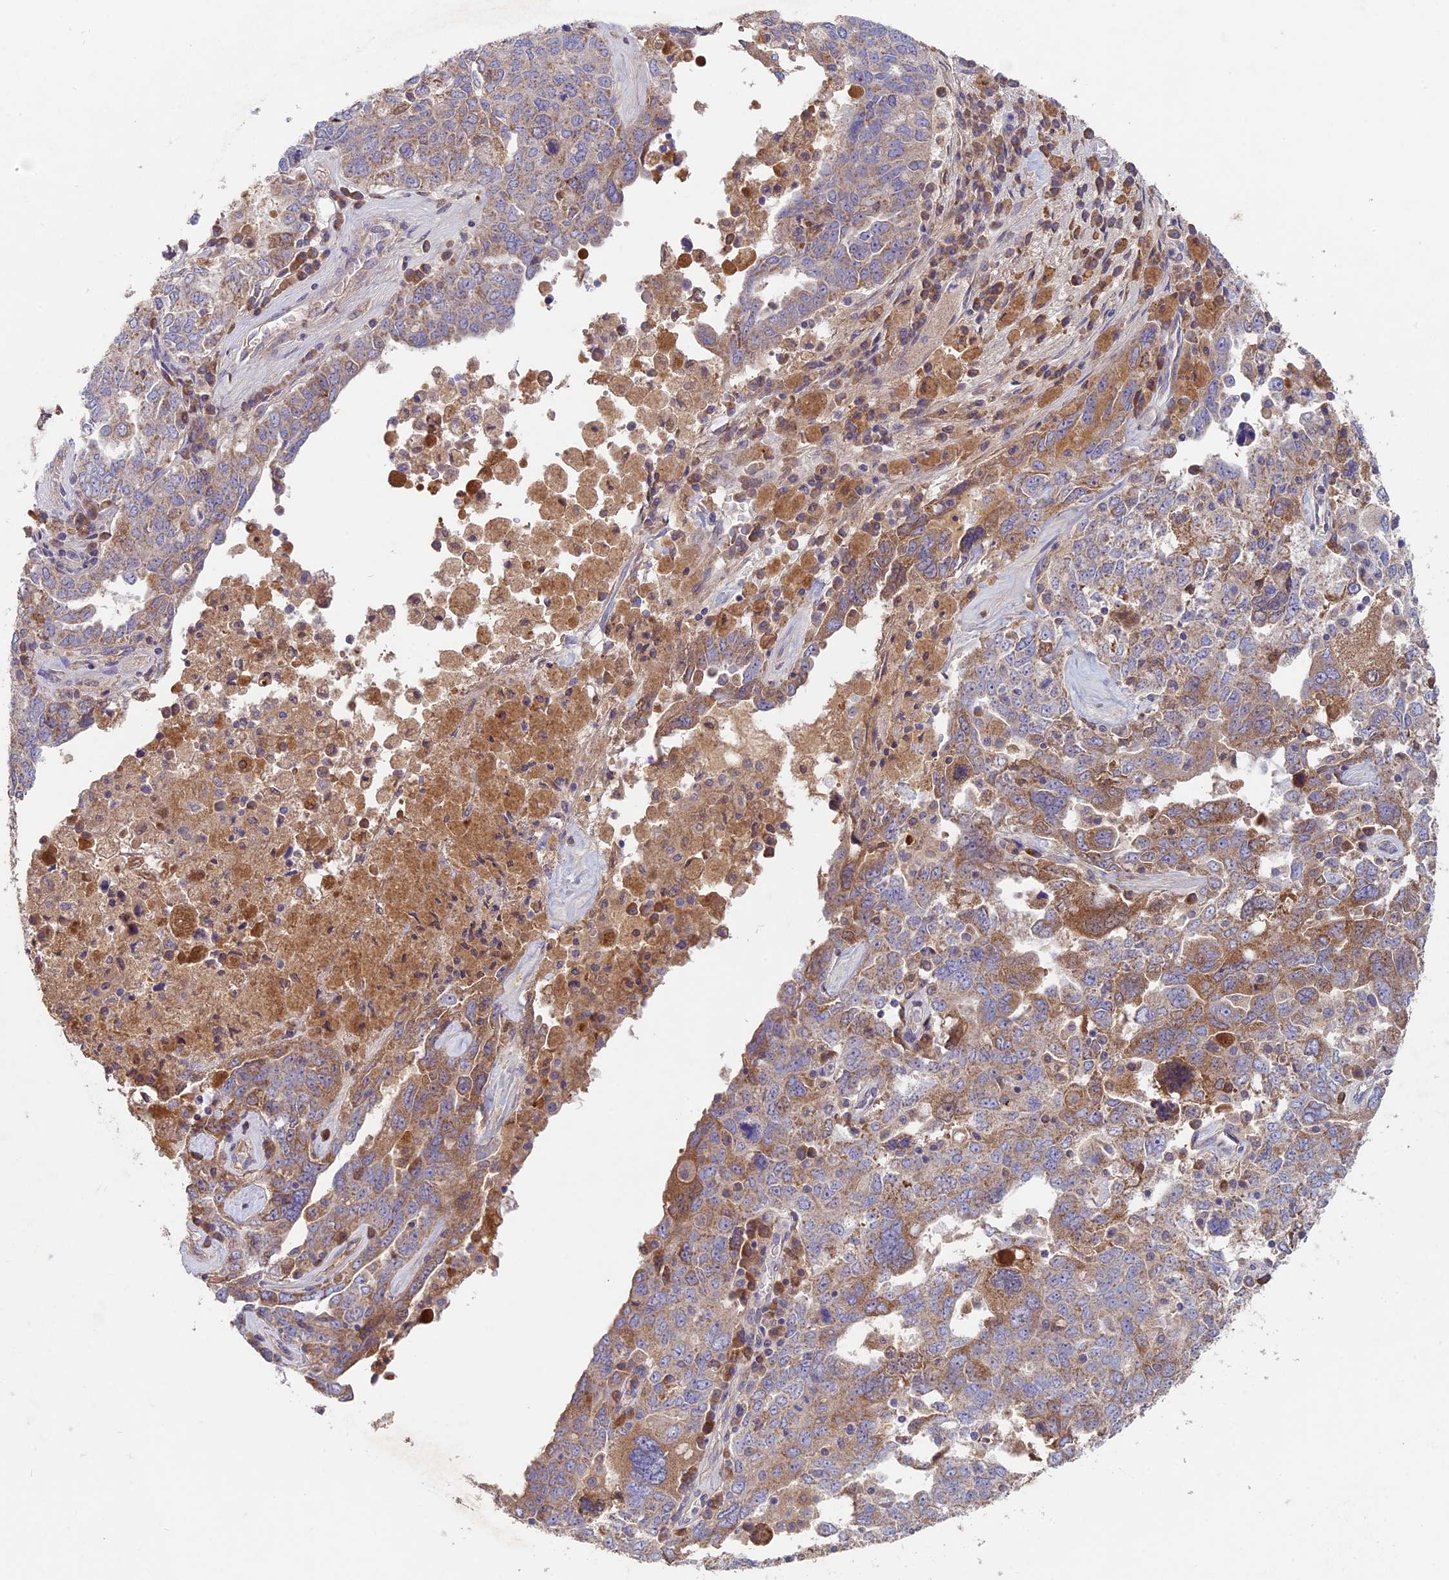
{"staining": {"intensity": "moderate", "quantity": ">75%", "location": "cytoplasmic/membranous"}, "tissue": "ovarian cancer", "cell_type": "Tumor cells", "image_type": "cancer", "snomed": [{"axis": "morphology", "description": "Carcinoma, endometroid"}, {"axis": "topography", "description": "Ovary"}], "caption": "Tumor cells exhibit moderate cytoplasmic/membranous positivity in about >75% of cells in endometroid carcinoma (ovarian).", "gene": "RCCD1", "patient": {"sex": "female", "age": 62}}